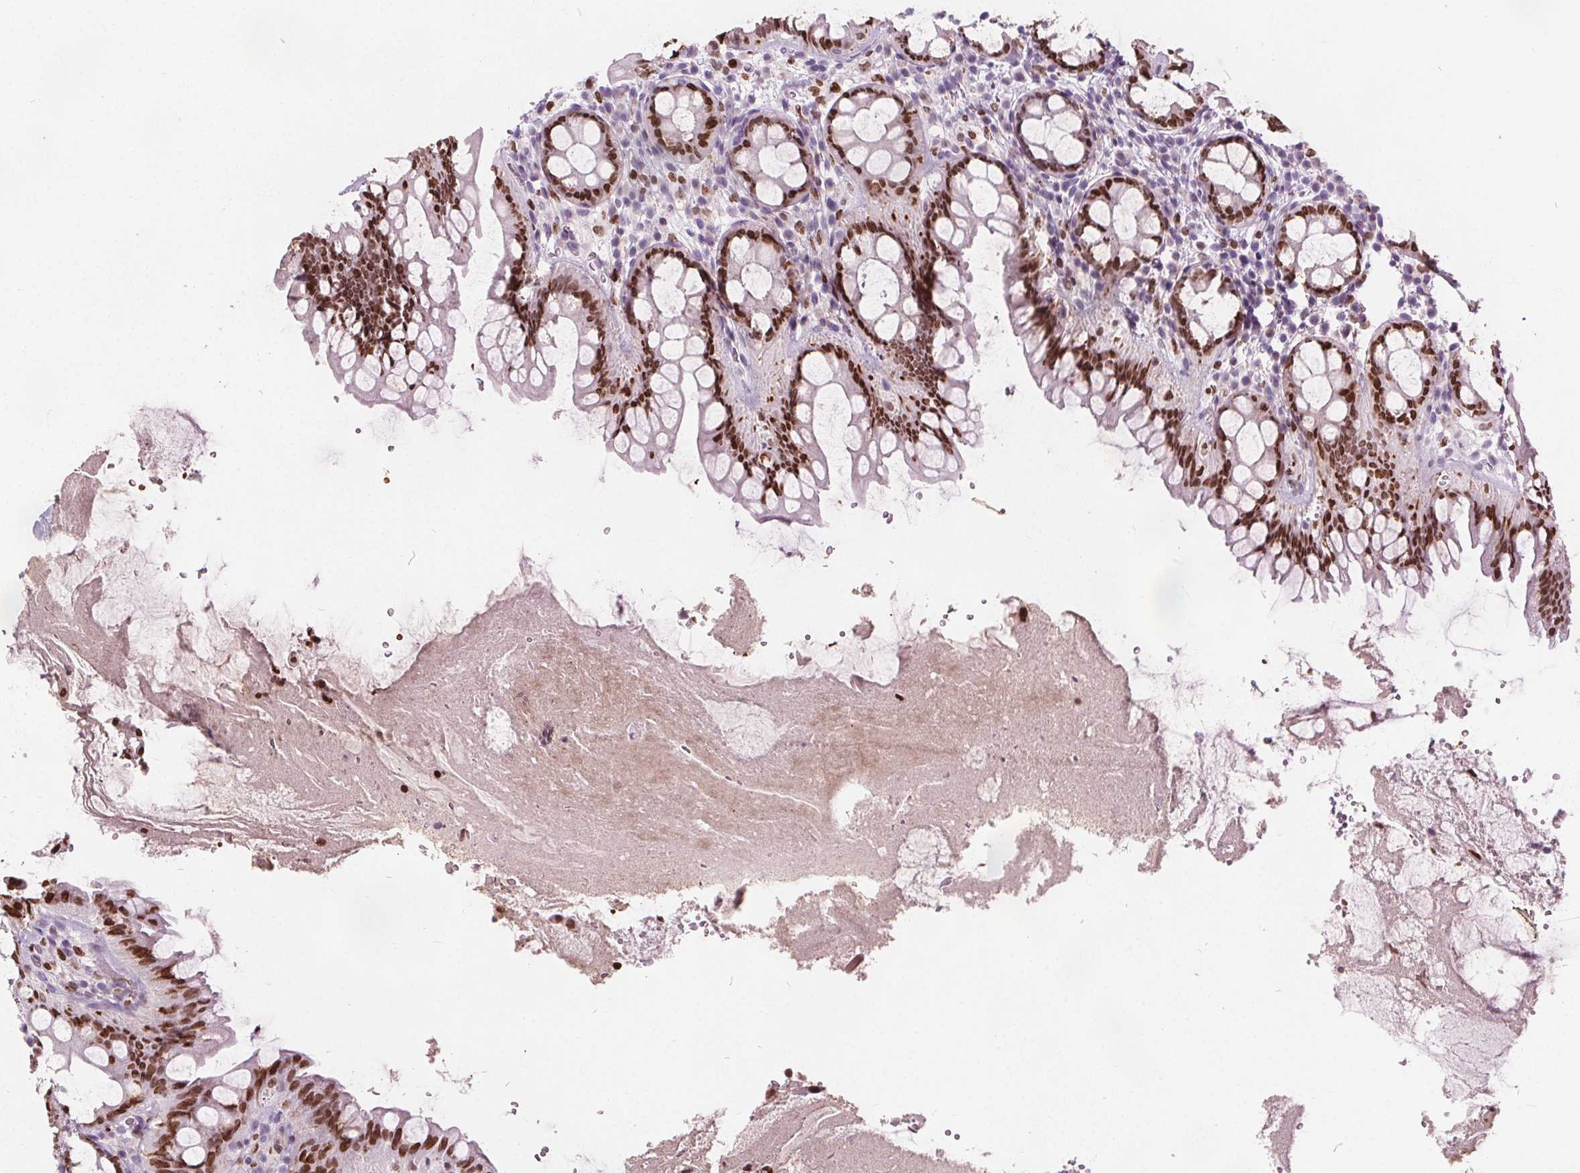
{"staining": {"intensity": "moderate", "quantity": ">75%", "location": "nuclear"}, "tissue": "rectum", "cell_type": "Glandular cells", "image_type": "normal", "snomed": [{"axis": "morphology", "description": "Normal tissue, NOS"}, {"axis": "topography", "description": "Rectum"}], "caption": "DAB (3,3'-diaminobenzidine) immunohistochemical staining of normal rectum shows moderate nuclear protein staining in approximately >75% of glandular cells.", "gene": "ISLR2", "patient": {"sex": "female", "age": 69}}